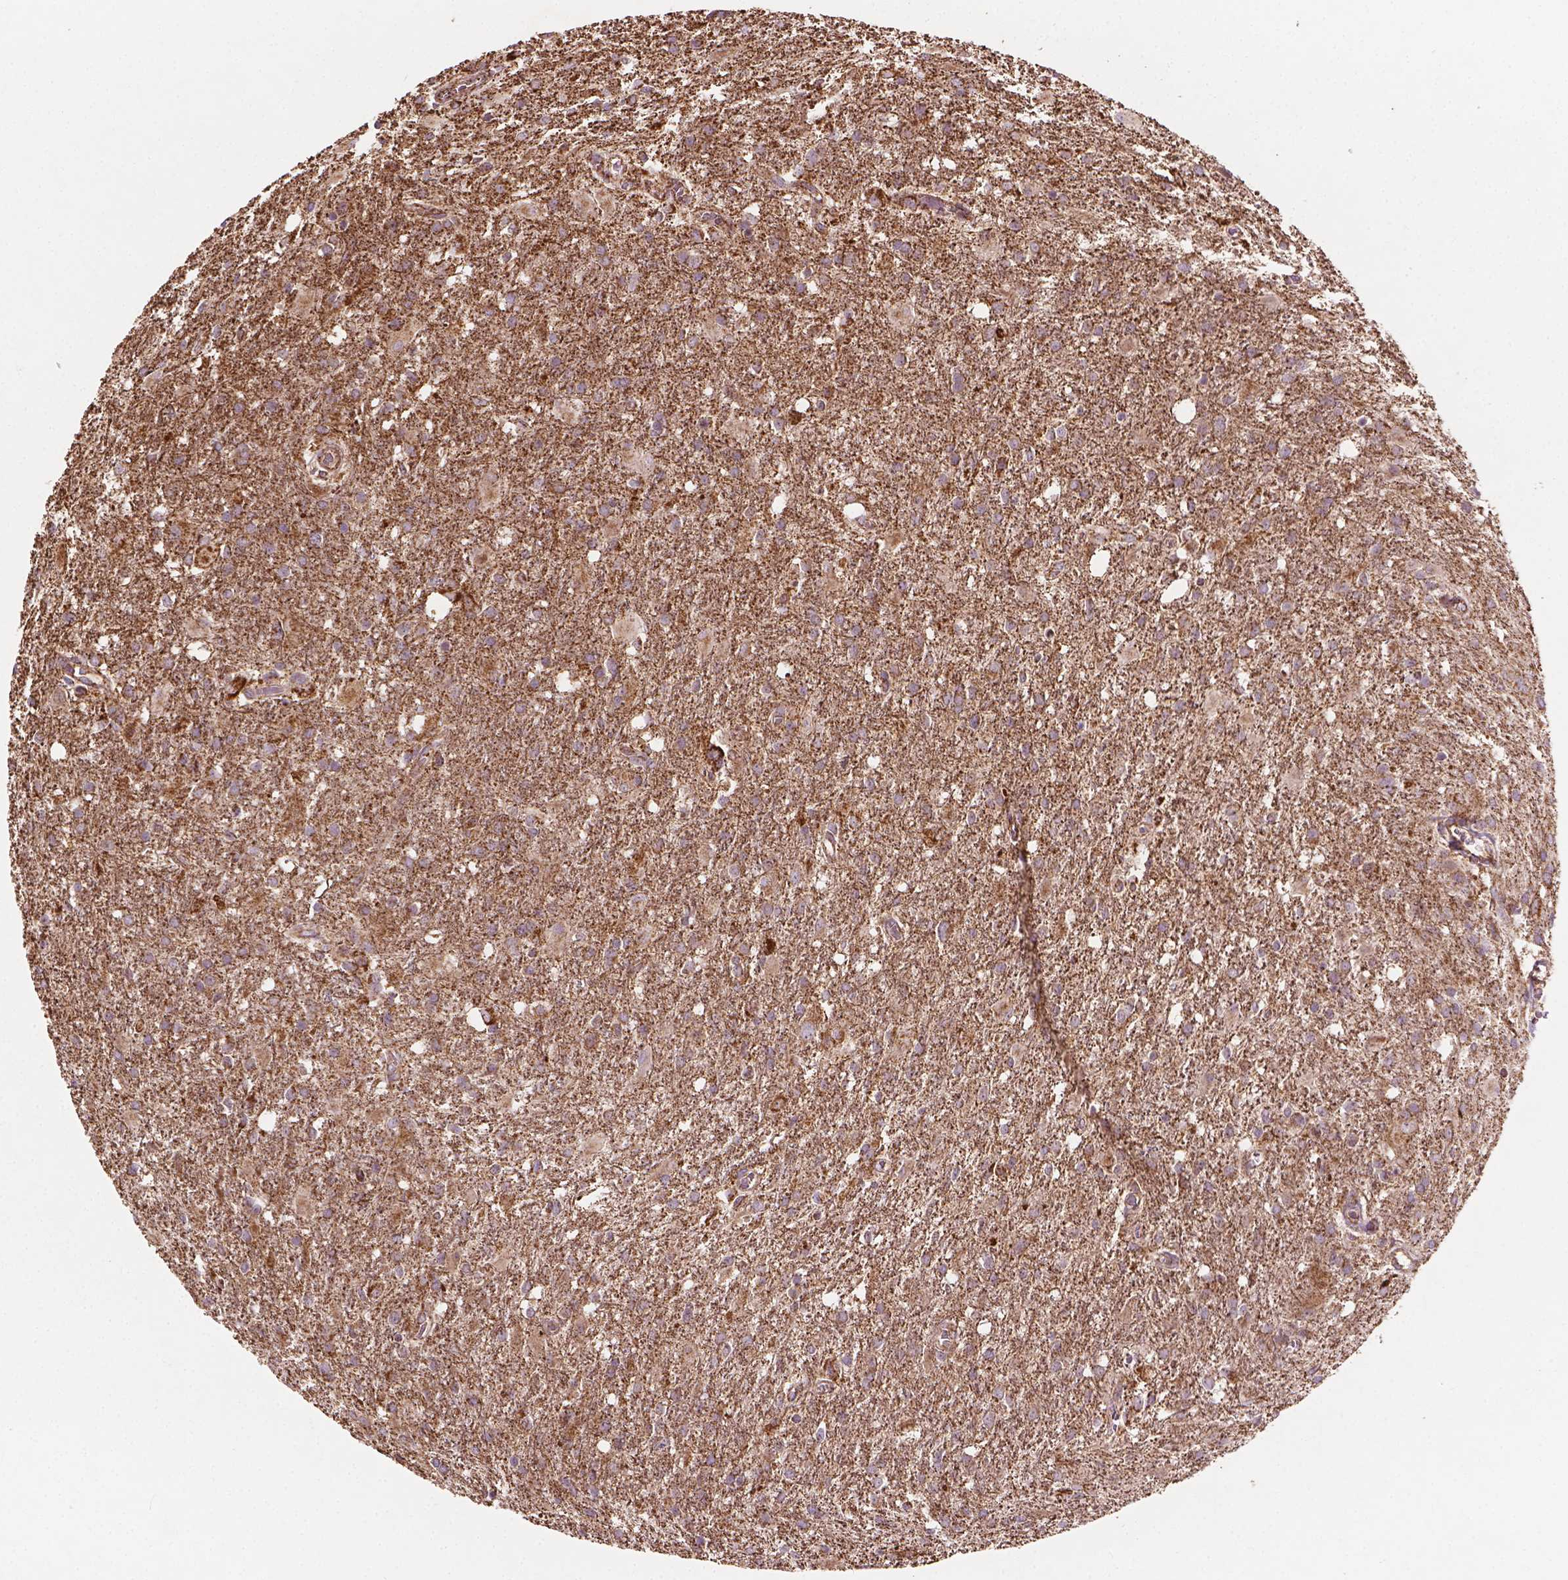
{"staining": {"intensity": "weak", "quantity": ">75%", "location": "cytoplasmic/membranous"}, "tissue": "glioma", "cell_type": "Tumor cells", "image_type": "cancer", "snomed": [{"axis": "morphology", "description": "Glioma, malignant, High grade"}, {"axis": "topography", "description": "Brain"}], "caption": "A brown stain shows weak cytoplasmic/membranous positivity of a protein in human glioma tumor cells.", "gene": "HS3ST3A1", "patient": {"sex": "male", "age": 68}}